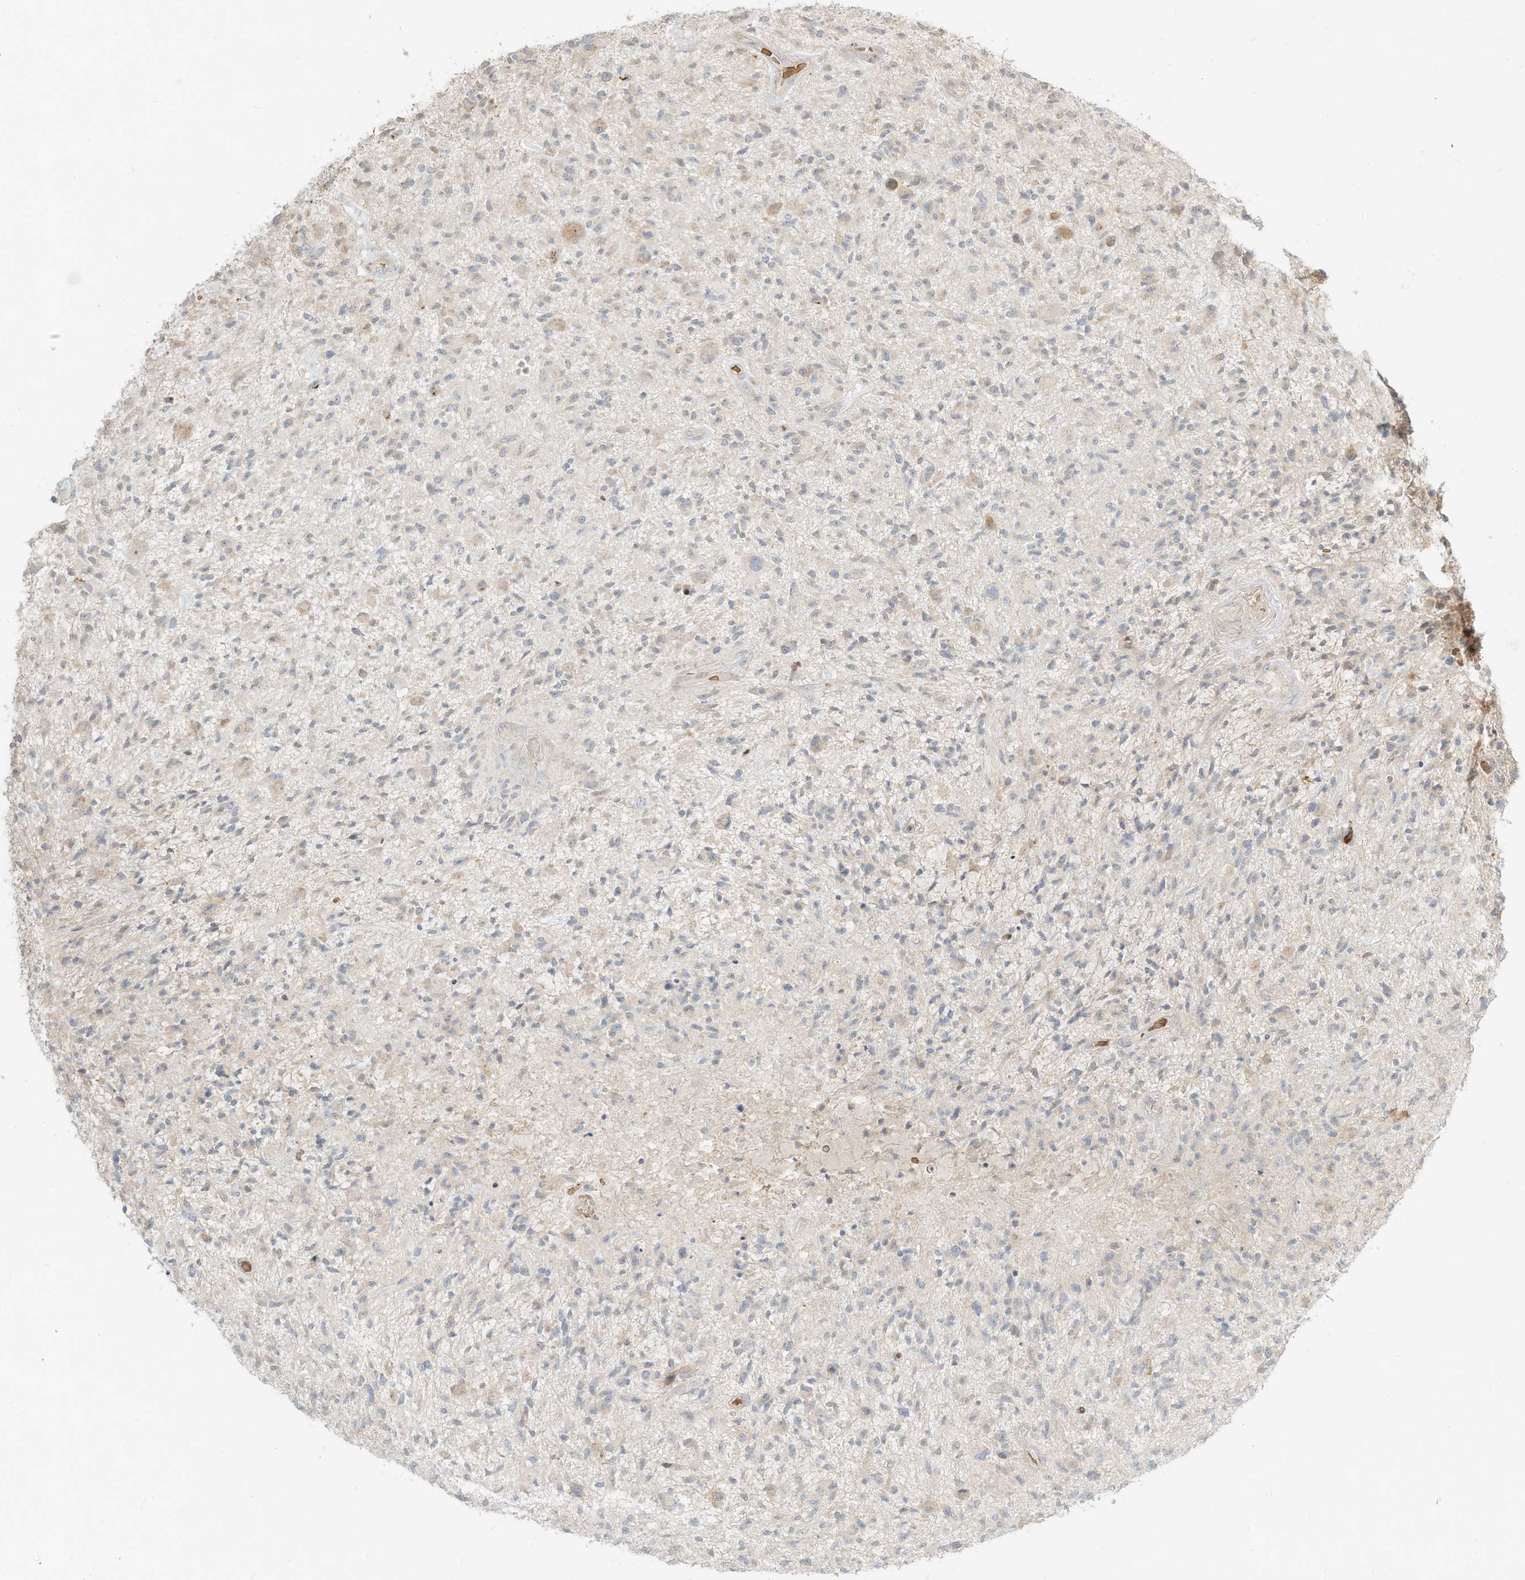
{"staining": {"intensity": "negative", "quantity": "none", "location": "none"}, "tissue": "glioma", "cell_type": "Tumor cells", "image_type": "cancer", "snomed": [{"axis": "morphology", "description": "Glioma, malignant, High grade"}, {"axis": "topography", "description": "Brain"}], "caption": "Glioma stained for a protein using immunohistochemistry (IHC) reveals no positivity tumor cells.", "gene": "OFD1", "patient": {"sex": "male", "age": 47}}